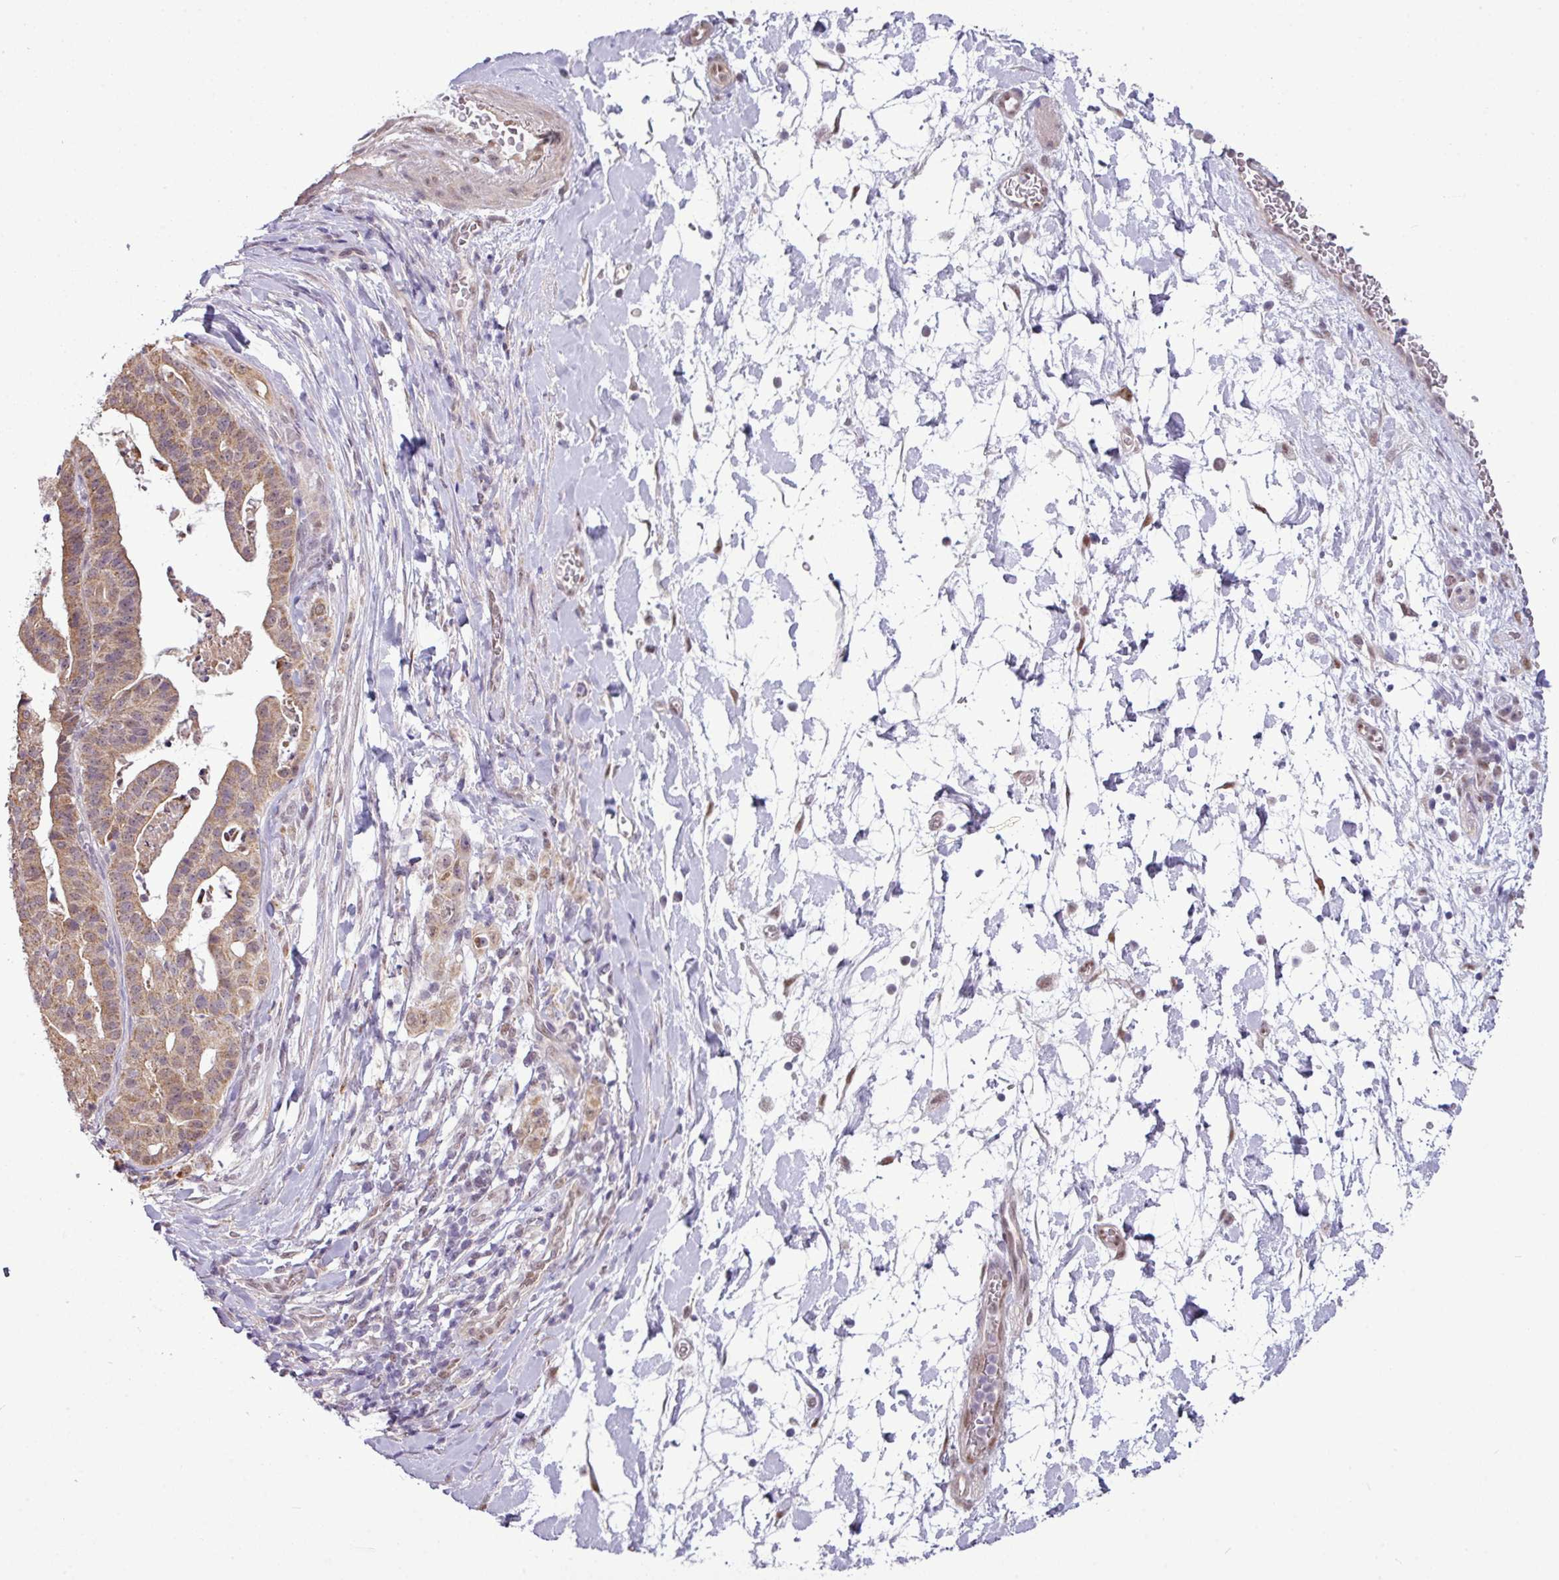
{"staining": {"intensity": "moderate", "quantity": ">75%", "location": "cytoplasmic/membranous"}, "tissue": "stomach cancer", "cell_type": "Tumor cells", "image_type": "cancer", "snomed": [{"axis": "morphology", "description": "Adenocarcinoma, NOS"}, {"axis": "topography", "description": "Stomach"}], "caption": "IHC staining of stomach cancer, which reveals medium levels of moderate cytoplasmic/membranous staining in about >75% of tumor cells indicating moderate cytoplasmic/membranous protein expression. The staining was performed using DAB (3,3'-diaminobenzidine) (brown) for protein detection and nuclei were counterstained in hematoxylin (blue).", "gene": "ZNF217", "patient": {"sex": "male", "age": 48}}